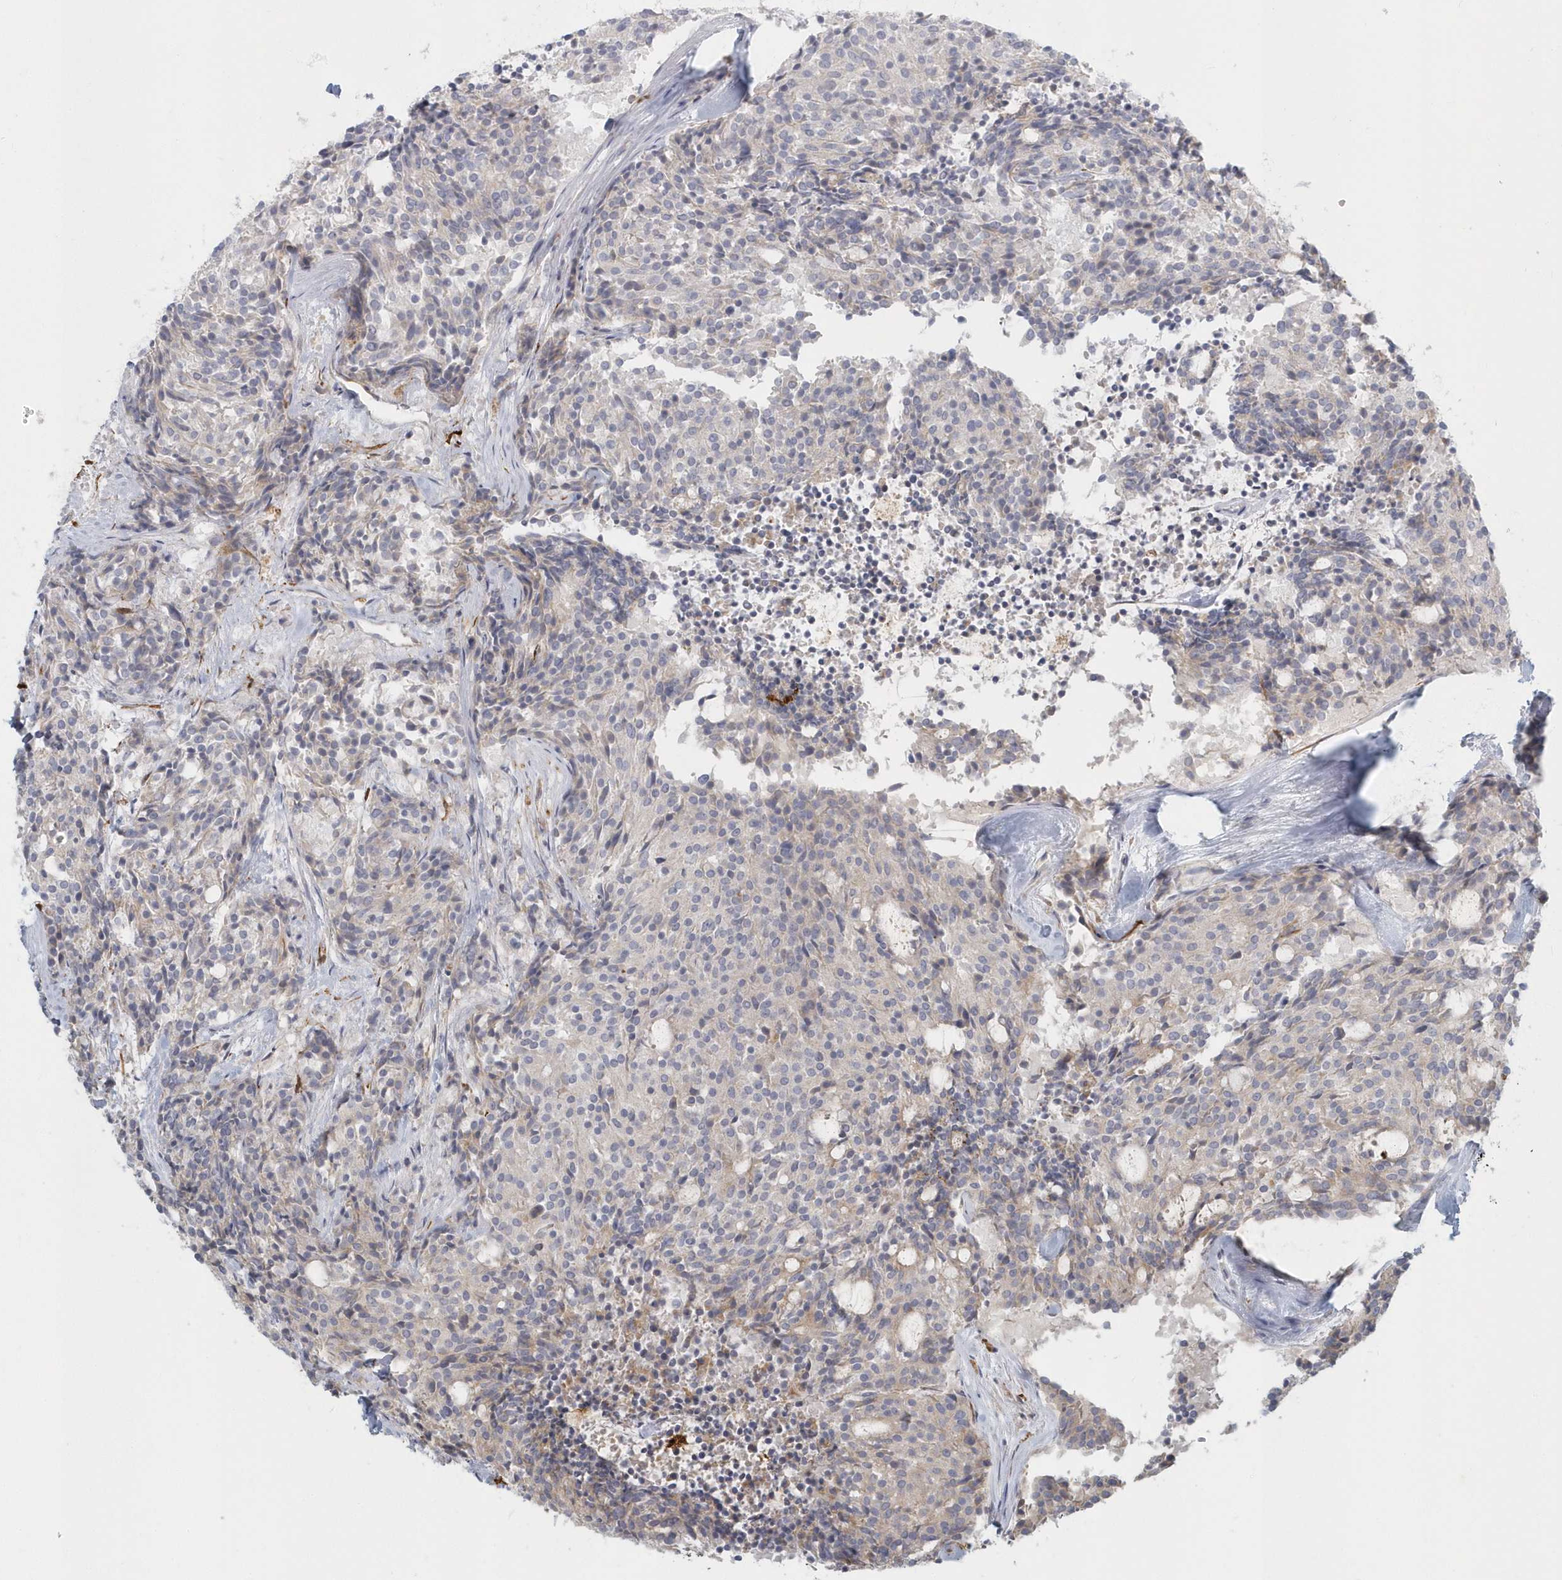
{"staining": {"intensity": "weak", "quantity": "<25%", "location": "cytoplasmic/membranous"}, "tissue": "carcinoid", "cell_type": "Tumor cells", "image_type": "cancer", "snomed": [{"axis": "morphology", "description": "Carcinoid, malignant, NOS"}, {"axis": "topography", "description": "Pancreas"}], "caption": "The histopathology image reveals no significant positivity in tumor cells of carcinoid.", "gene": "NAPB", "patient": {"sex": "female", "age": 54}}